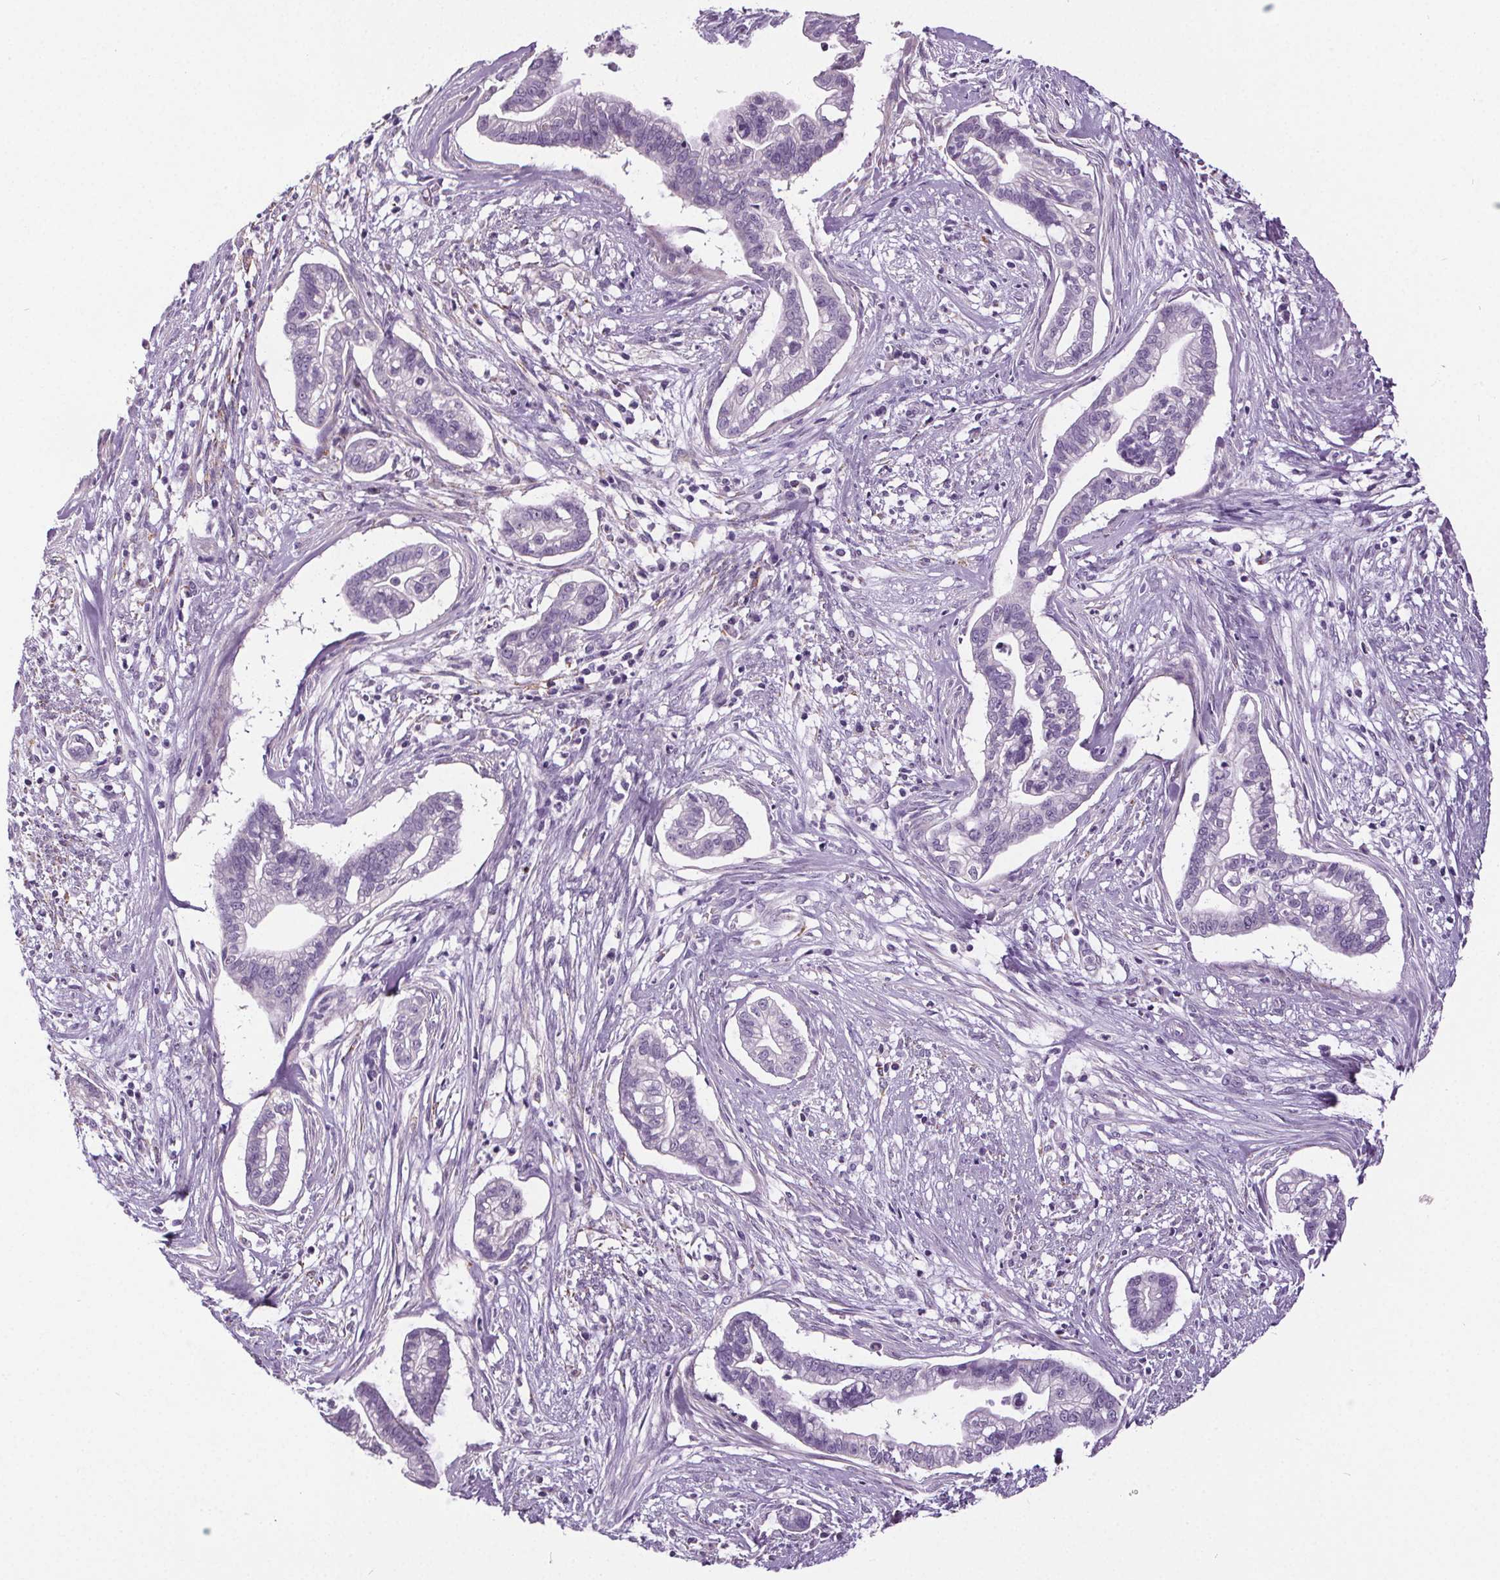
{"staining": {"intensity": "negative", "quantity": "none", "location": "none"}, "tissue": "cervical cancer", "cell_type": "Tumor cells", "image_type": "cancer", "snomed": [{"axis": "morphology", "description": "Adenocarcinoma, NOS"}, {"axis": "topography", "description": "Cervix"}], "caption": "This is an IHC image of cervical cancer (adenocarcinoma). There is no expression in tumor cells.", "gene": "GPIHBP1", "patient": {"sex": "female", "age": 62}}